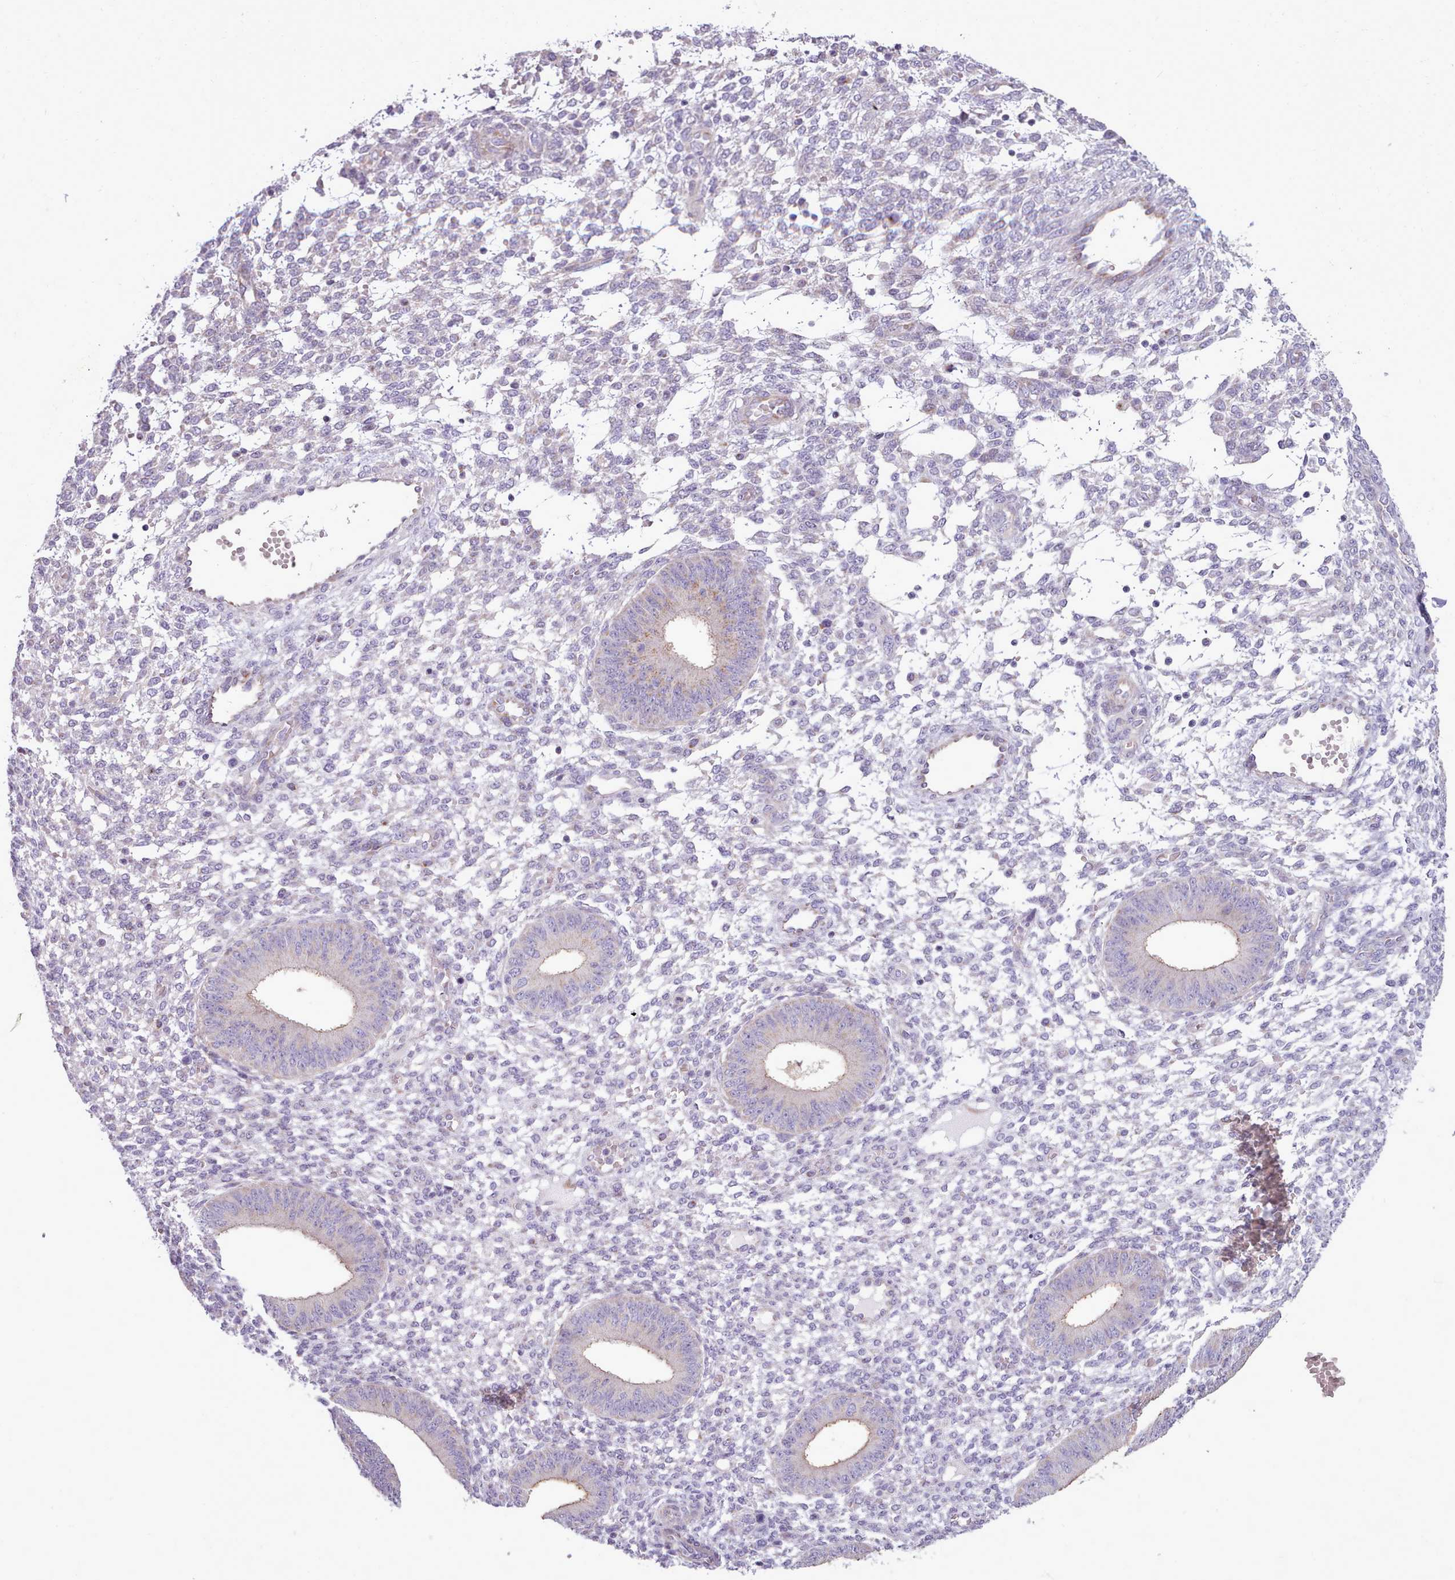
{"staining": {"intensity": "weak", "quantity": "<25%", "location": "cytoplasmic/membranous"}, "tissue": "endometrium", "cell_type": "Cells in endometrial stroma", "image_type": "normal", "snomed": [{"axis": "morphology", "description": "Normal tissue, NOS"}, {"axis": "topography", "description": "Endometrium"}], "caption": "DAB immunohistochemical staining of benign endometrium exhibits no significant staining in cells in endometrial stroma.", "gene": "SLC52A3", "patient": {"sex": "female", "age": 49}}